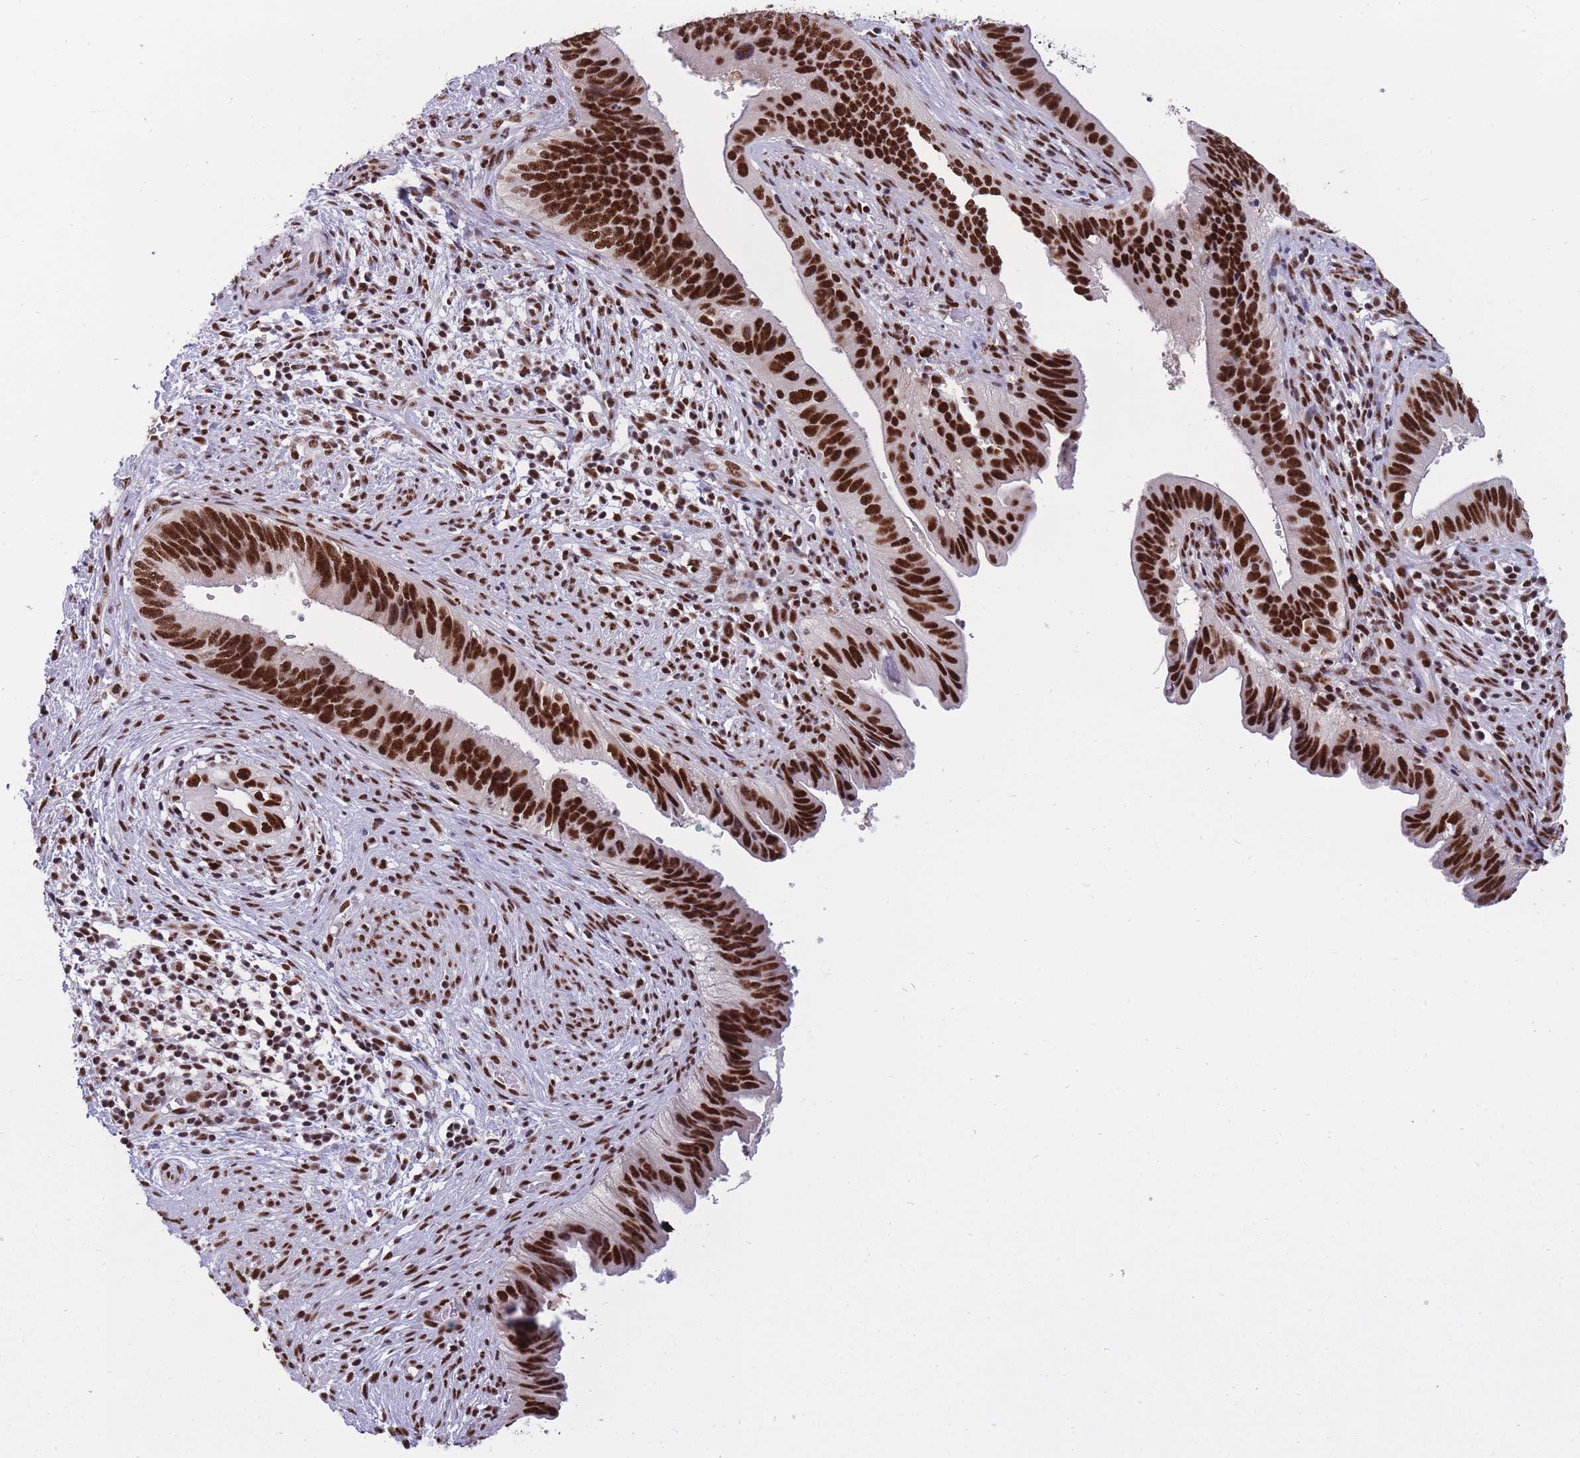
{"staining": {"intensity": "strong", "quantity": ">75%", "location": "nuclear"}, "tissue": "cervical cancer", "cell_type": "Tumor cells", "image_type": "cancer", "snomed": [{"axis": "morphology", "description": "Adenocarcinoma, NOS"}, {"axis": "topography", "description": "Cervix"}], "caption": "Immunohistochemical staining of cervical cancer reveals strong nuclear protein expression in about >75% of tumor cells.", "gene": "PRPF19", "patient": {"sex": "female", "age": 42}}